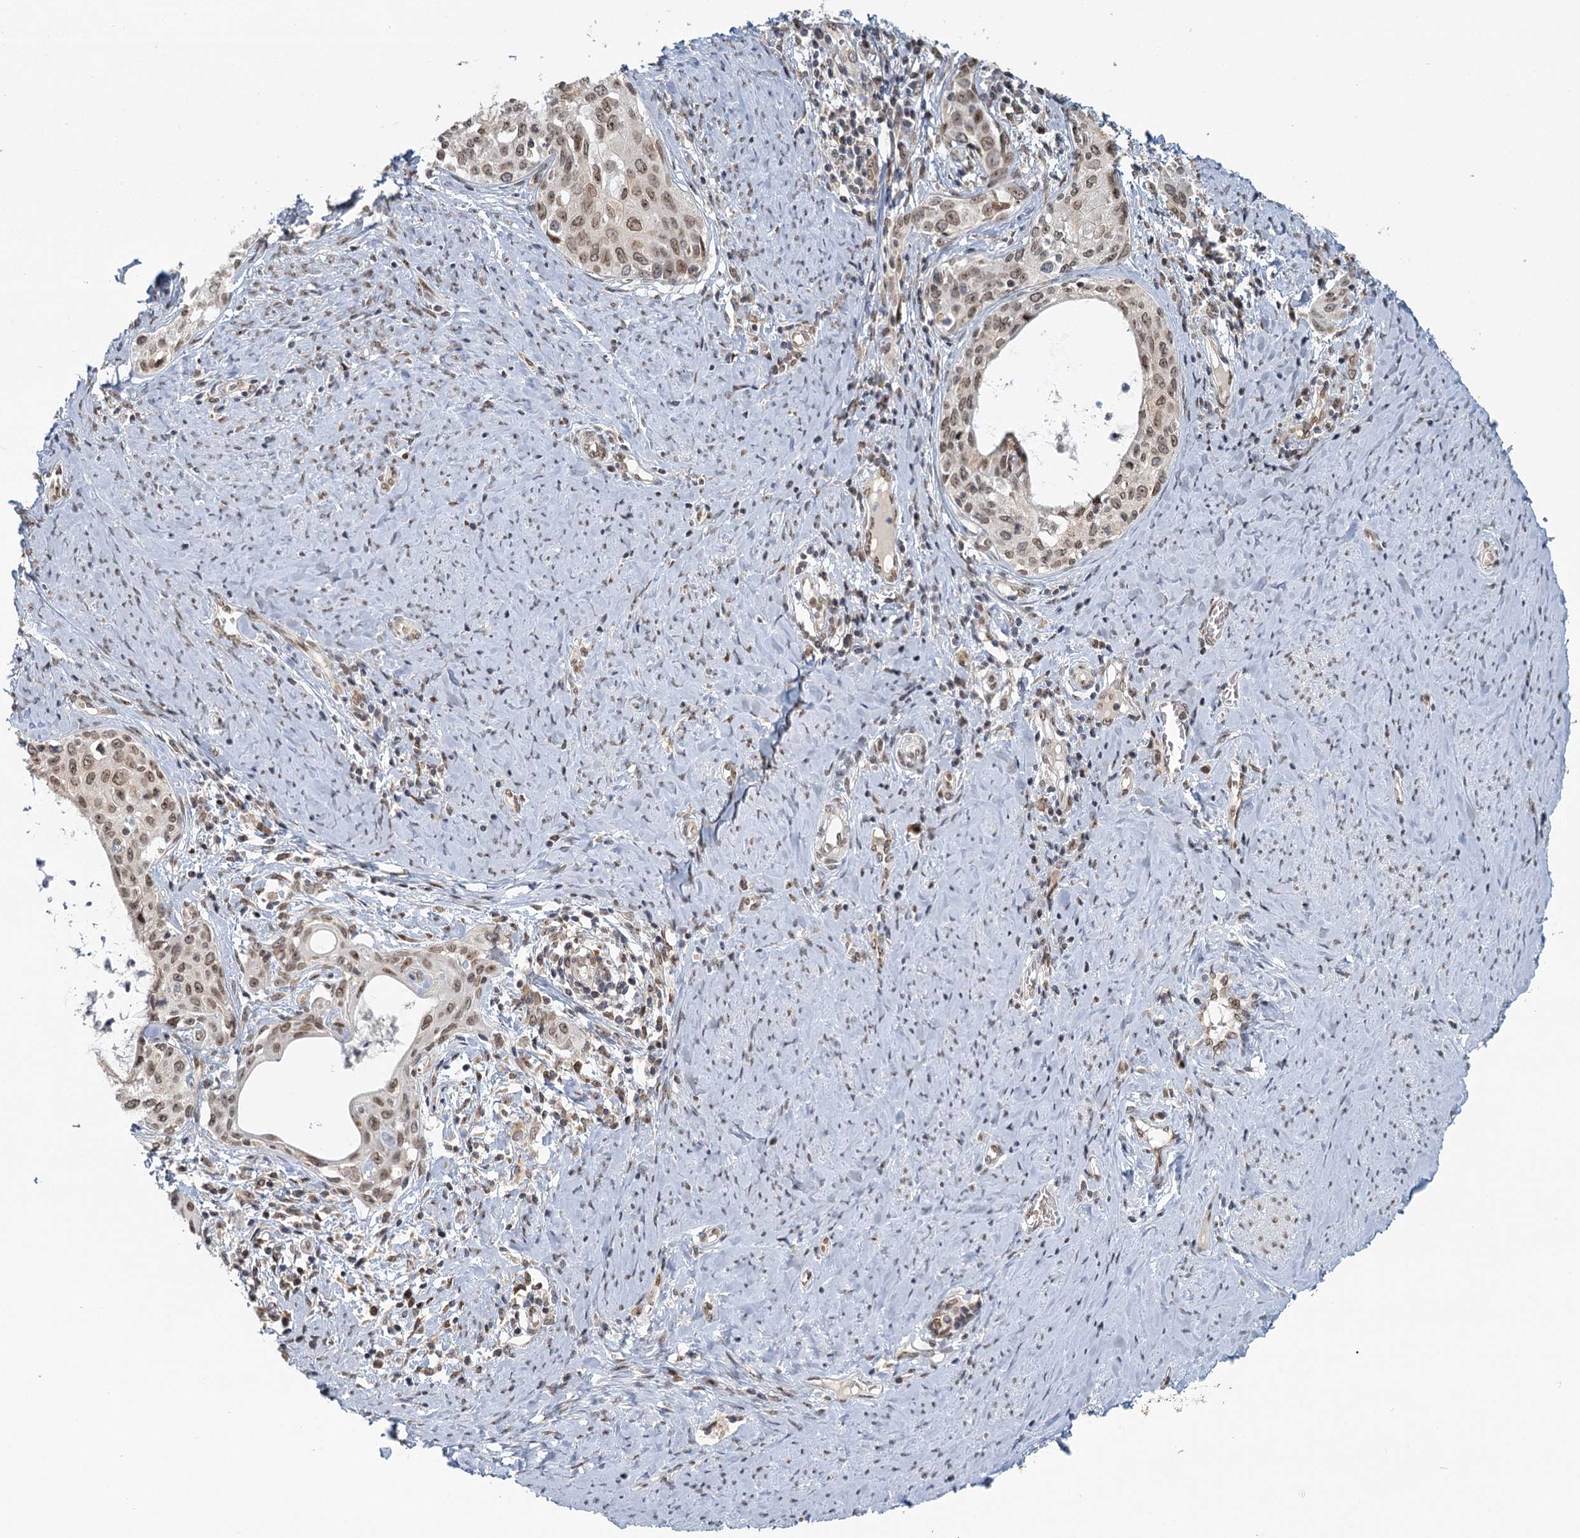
{"staining": {"intensity": "weak", "quantity": ">75%", "location": "cytoplasmic/membranous,nuclear"}, "tissue": "cervical cancer", "cell_type": "Tumor cells", "image_type": "cancer", "snomed": [{"axis": "morphology", "description": "Squamous cell carcinoma, NOS"}, {"axis": "morphology", "description": "Adenocarcinoma, NOS"}, {"axis": "topography", "description": "Cervix"}], "caption": "Protein expression by immunohistochemistry exhibits weak cytoplasmic/membranous and nuclear expression in approximately >75% of tumor cells in cervical cancer (adenocarcinoma). The staining was performed using DAB, with brown indicating positive protein expression. Nuclei are stained blue with hematoxylin.", "gene": "TREX1", "patient": {"sex": "female", "age": 52}}